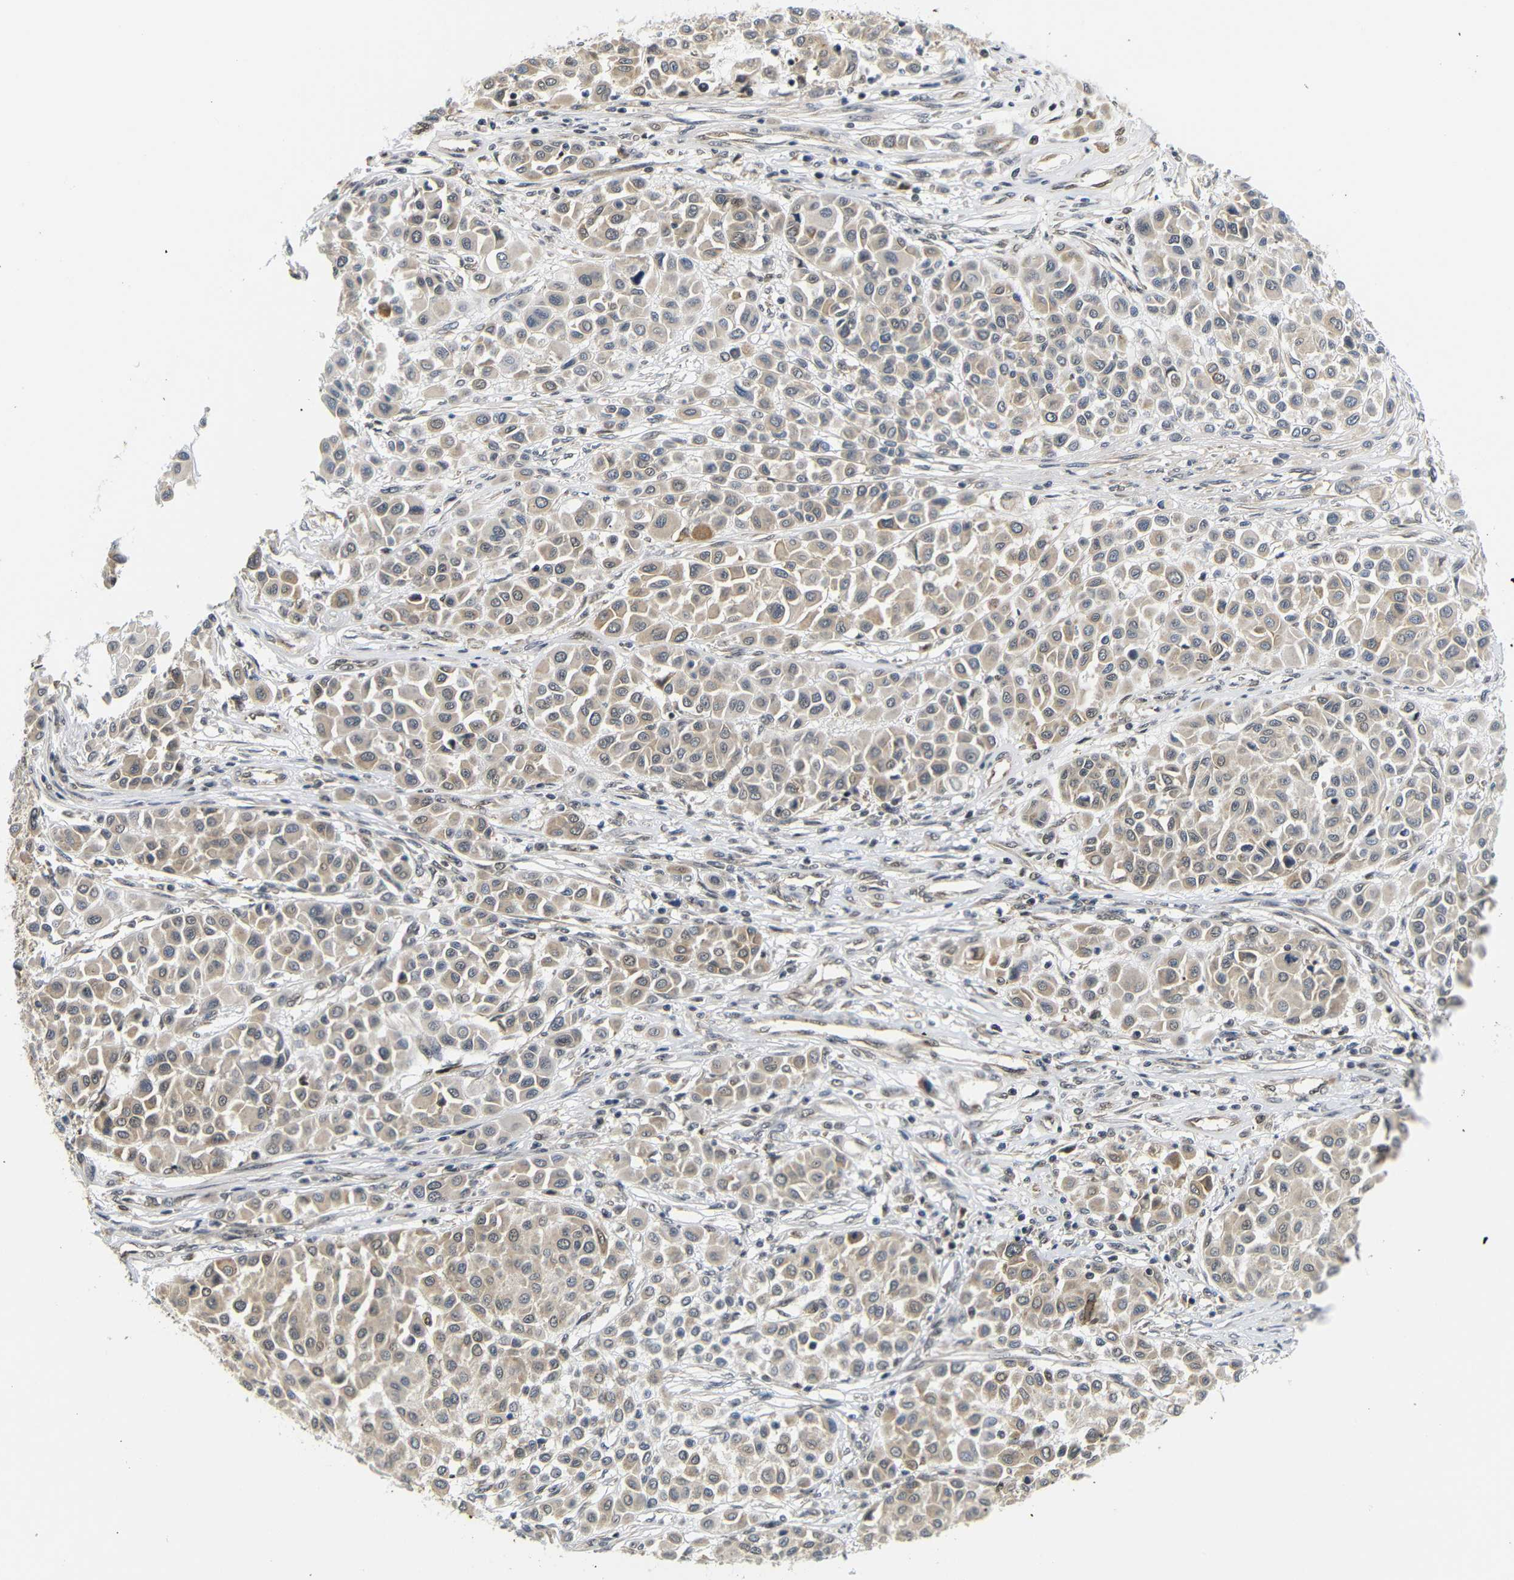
{"staining": {"intensity": "weak", "quantity": ">75%", "location": "cytoplasmic/membranous"}, "tissue": "melanoma", "cell_type": "Tumor cells", "image_type": "cancer", "snomed": [{"axis": "morphology", "description": "Malignant melanoma, Metastatic site"}, {"axis": "topography", "description": "Soft tissue"}], "caption": "Immunohistochemistry micrograph of neoplastic tissue: melanoma stained using immunohistochemistry demonstrates low levels of weak protein expression localized specifically in the cytoplasmic/membranous of tumor cells, appearing as a cytoplasmic/membranous brown color.", "gene": "GJA5", "patient": {"sex": "male", "age": 41}}